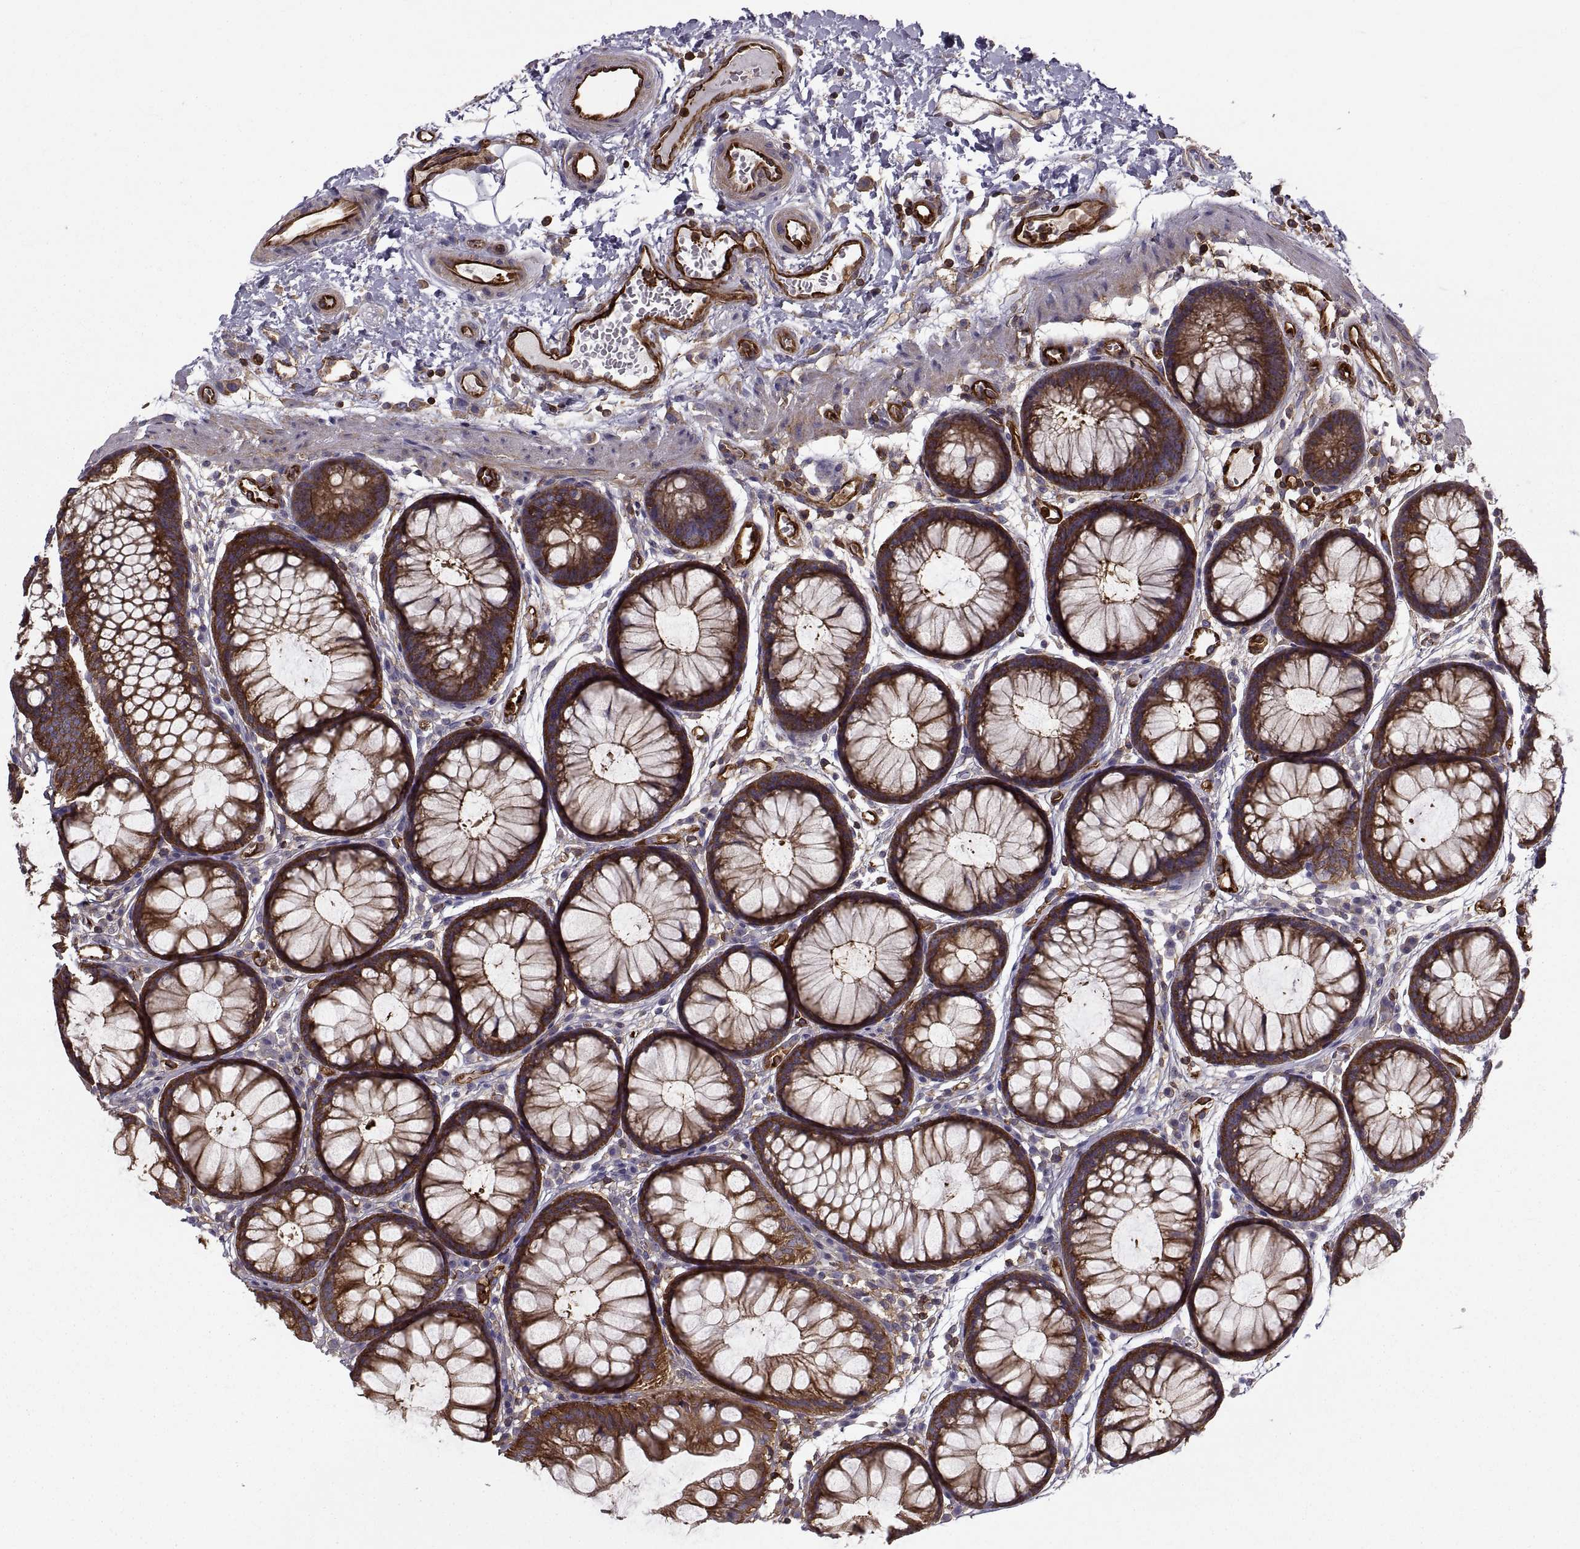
{"staining": {"intensity": "strong", "quantity": ">75%", "location": "cytoplasmic/membranous"}, "tissue": "colon", "cell_type": "Endothelial cells", "image_type": "normal", "snomed": [{"axis": "morphology", "description": "Normal tissue, NOS"}, {"axis": "morphology", "description": "Adenocarcinoma, NOS"}, {"axis": "topography", "description": "Colon"}], "caption": "Benign colon was stained to show a protein in brown. There is high levels of strong cytoplasmic/membranous staining in about >75% of endothelial cells. Using DAB (3,3'-diaminobenzidine) (brown) and hematoxylin (blue) stains, captured at high magnification using brightfield microscopy.", "gene": "MYH9", "patient": {"sex": "male", "age": 65}}